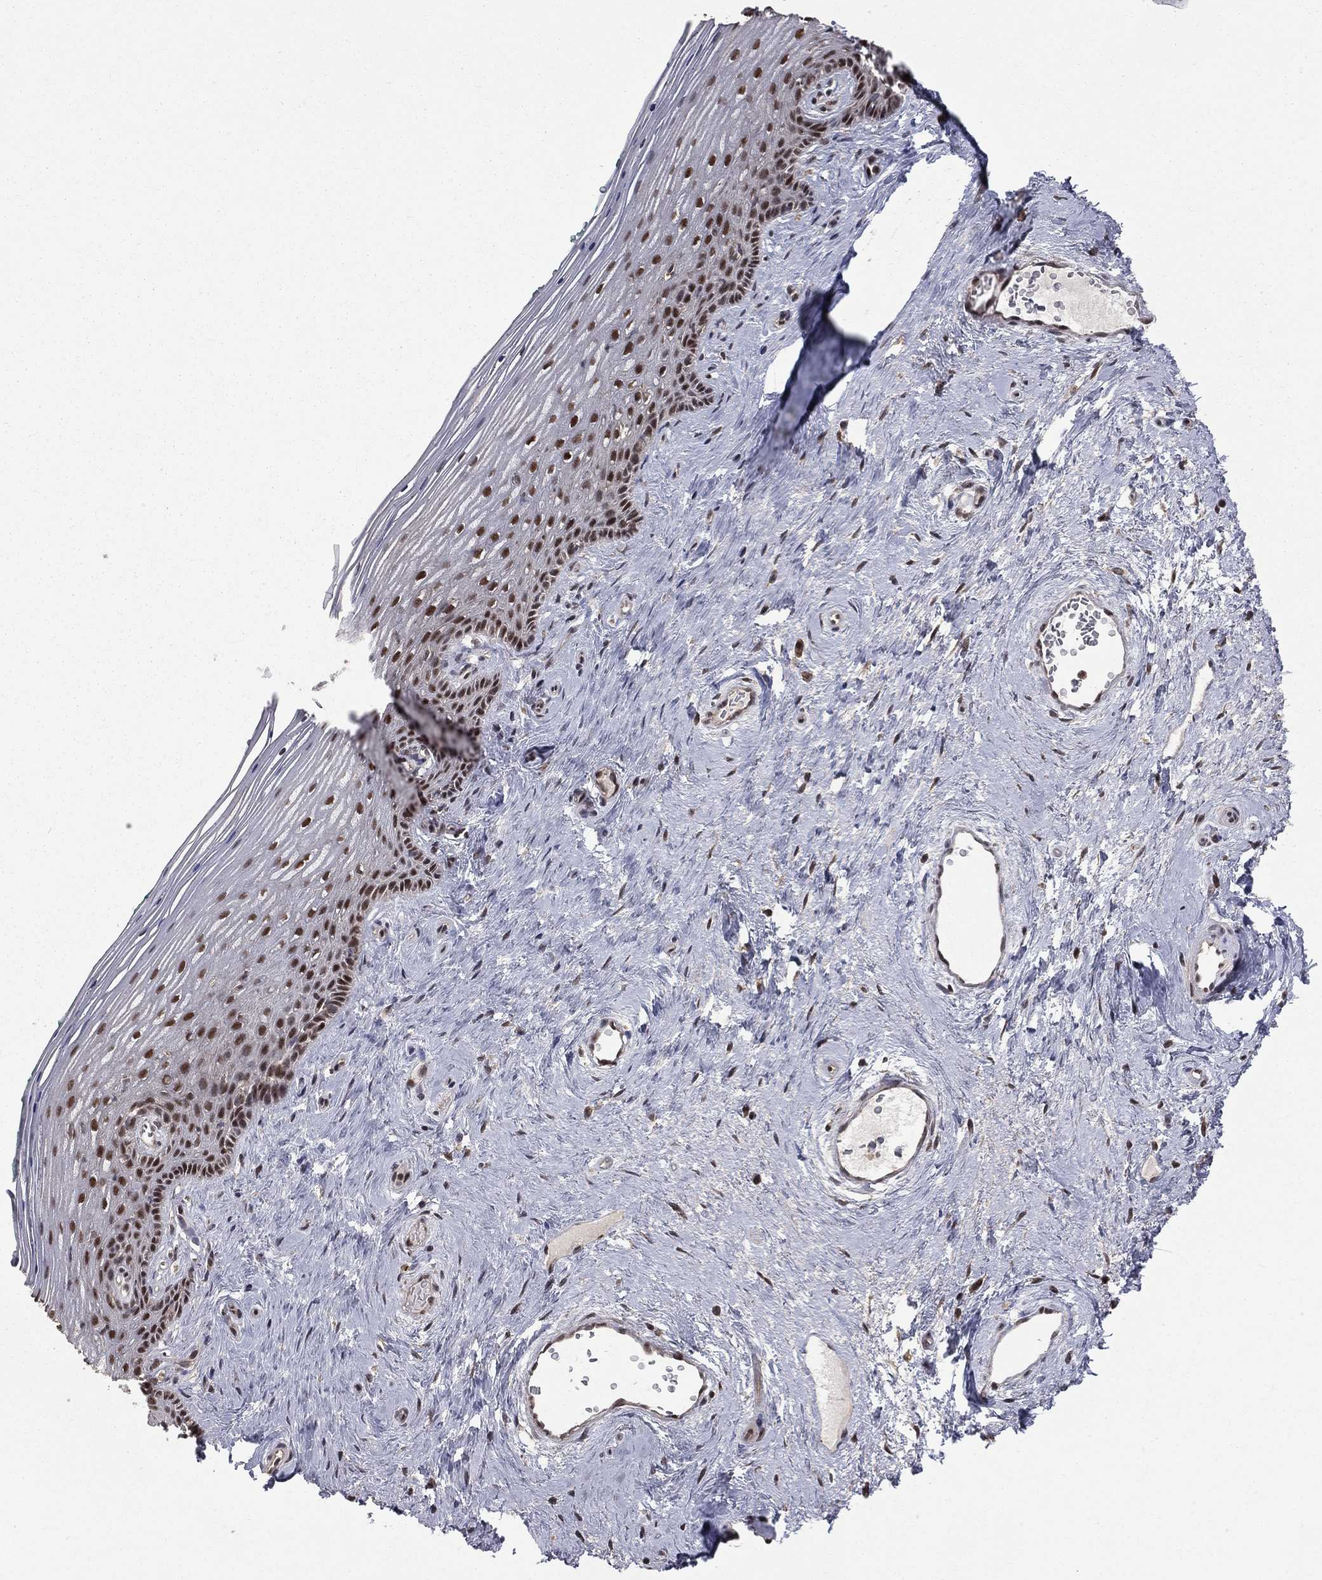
{"staining": {"intensity": "strong", "quantity": "25%-75%", "location": "nuclear"}, "tissue": "vagina", "cell_type": "Squamous epithelial cells", "image_type": "normal", "snomed": [{"axis": "morphology", "description": "Normal tissue, NOS"}, {"axis": "topography", "description": "Vagina"}], "caption": "Human vagina stained for a protein (brown) exhibits strong nuclear positive expression in about 25%-75% of squamous epithelial cells.", "gene": "JMJD6", "patient": {"sex": "female", "age": 45}}